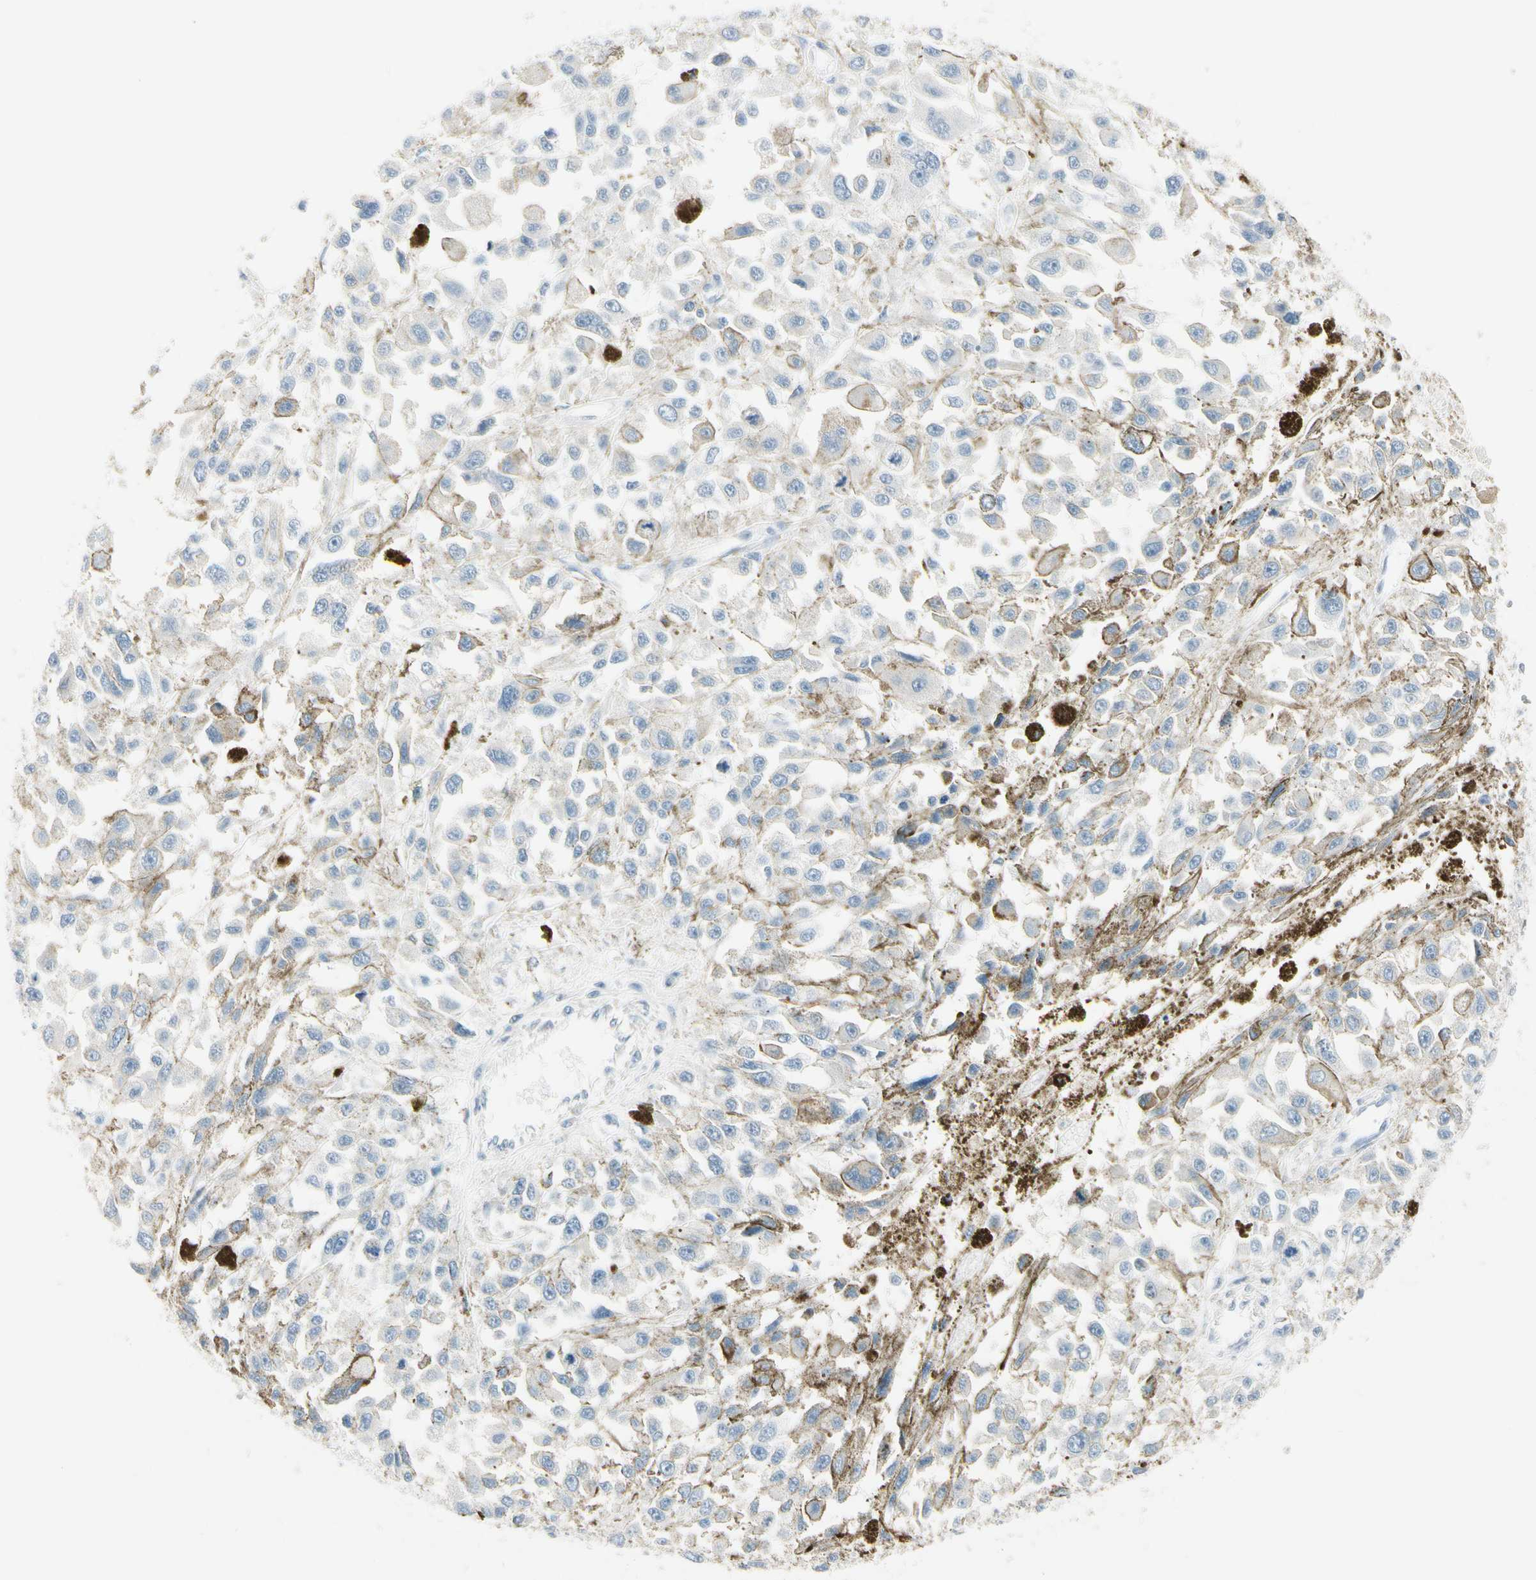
{"staining": {"intensity": "negative", "quantity": "none", "location": "none"}, "tissue": "melanoma", "cell_type": "Tumor cells", "image_type": "cancer", "snomed": [{"axis": "morphology", "description": "Malignant melanoma, Metastatic site"}, {"axis": "topography", "description": "Lymph node"}], "caption": "This is an immunohistochemistry micrograph of human malignant melanoma (metastatic site). There is no staining in tumor cells.", "gene": "CYP2E1", "patient": {"sex": "male", "age": 59}}